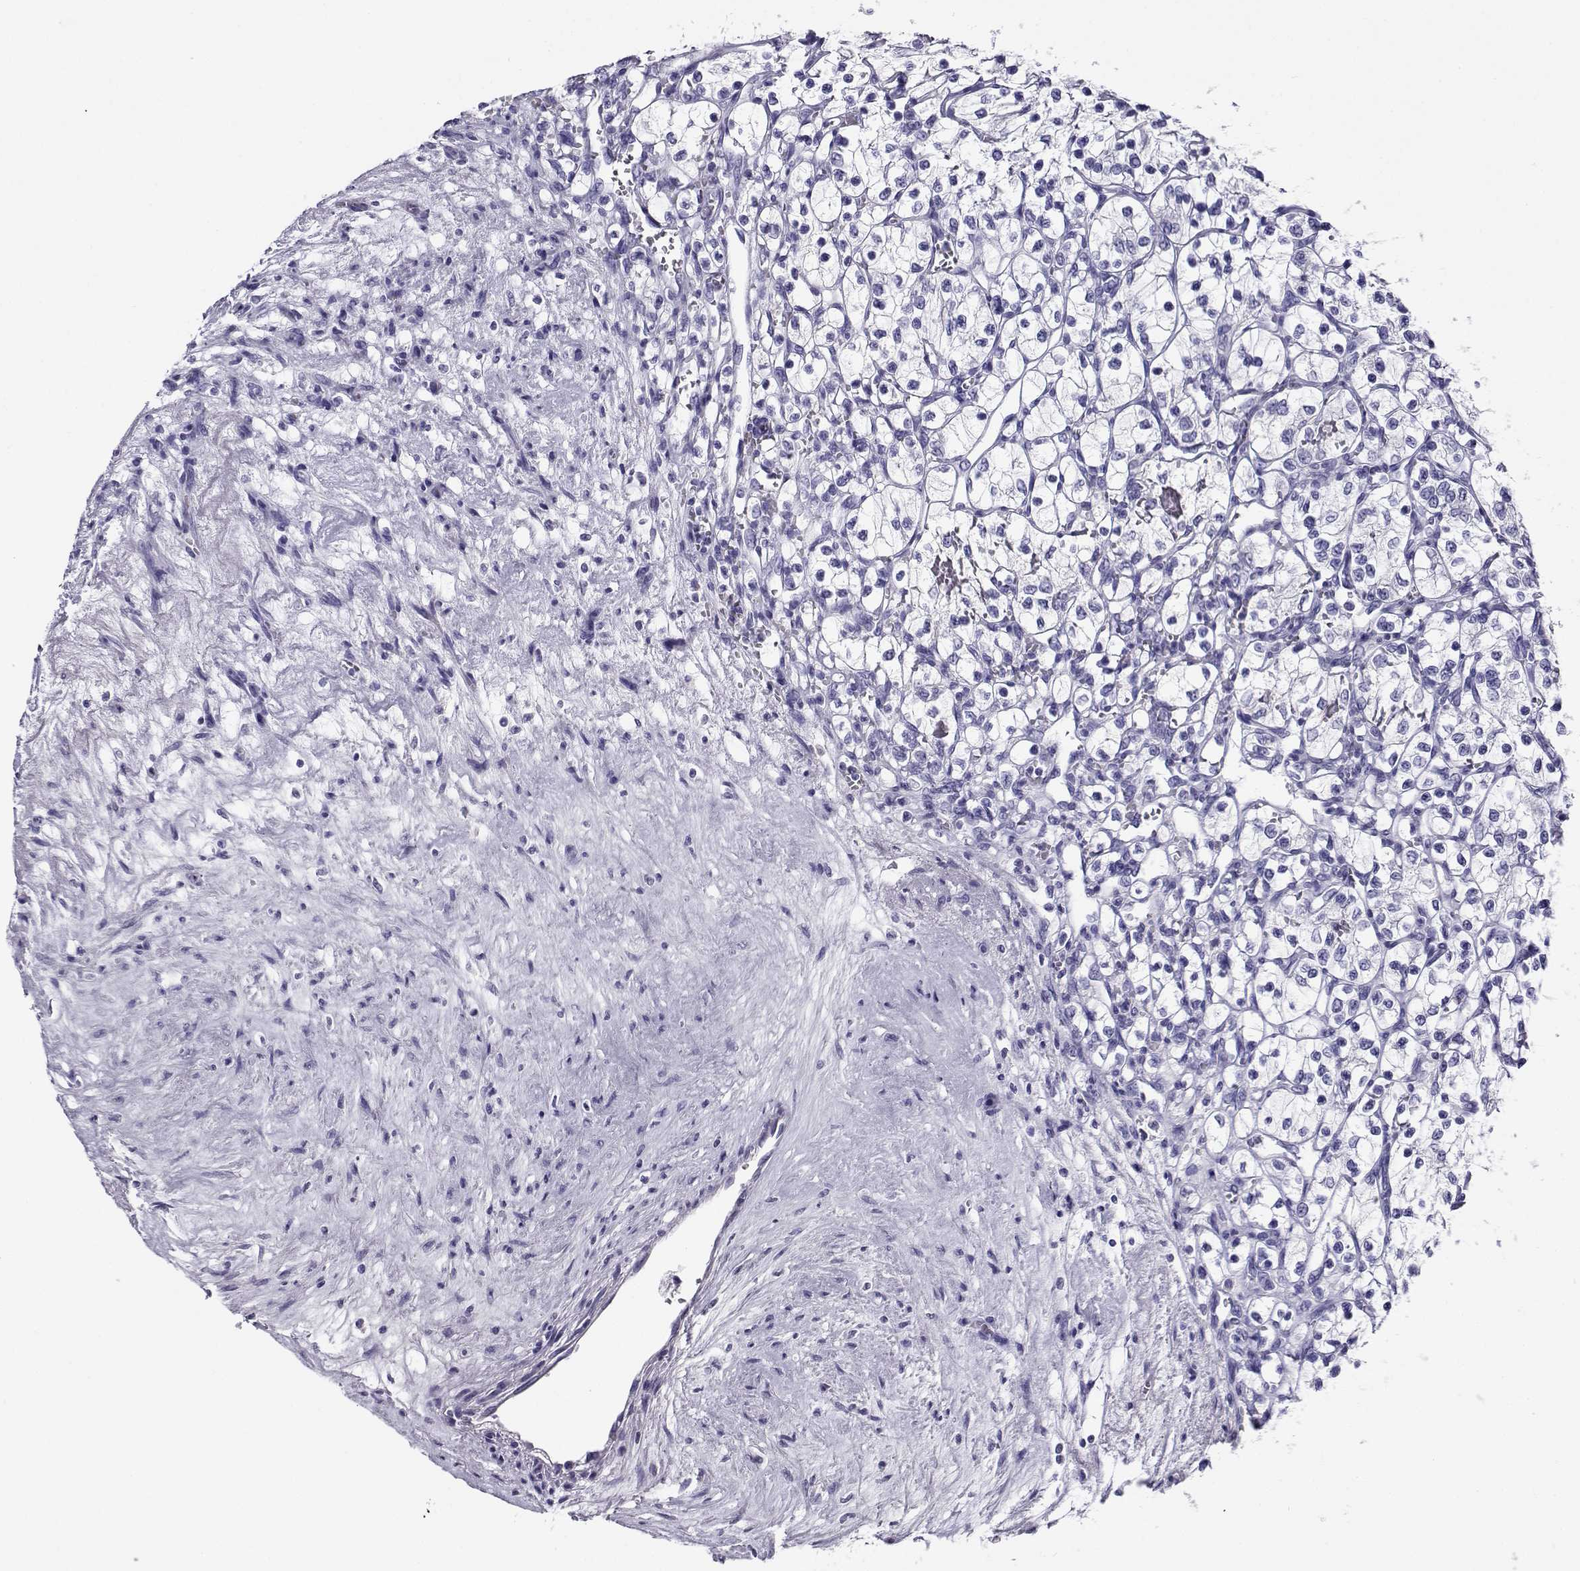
{"staining": {"intensity": "negative", "quantity": "none", "location": "none"}, "tissue": "renal cancer", "cell_type": "Tumor cells", "image_type": "cancer", "snomed": [{"axis": "morphology", "description": "Adenocarcinoma, NOS"}, {"axis": "topography", "description": "Kidney"}], "caption": "Immunohistochemistry photomicrograph of neoplastic tissue: human renal cancer (adenocarcinoma) stained with DAB (3,3'-diaminobenzidine) shows no significant protein expression in tumor cells.", "gene": "CABS1", "patient": {"sex": "female", "age": 69}}